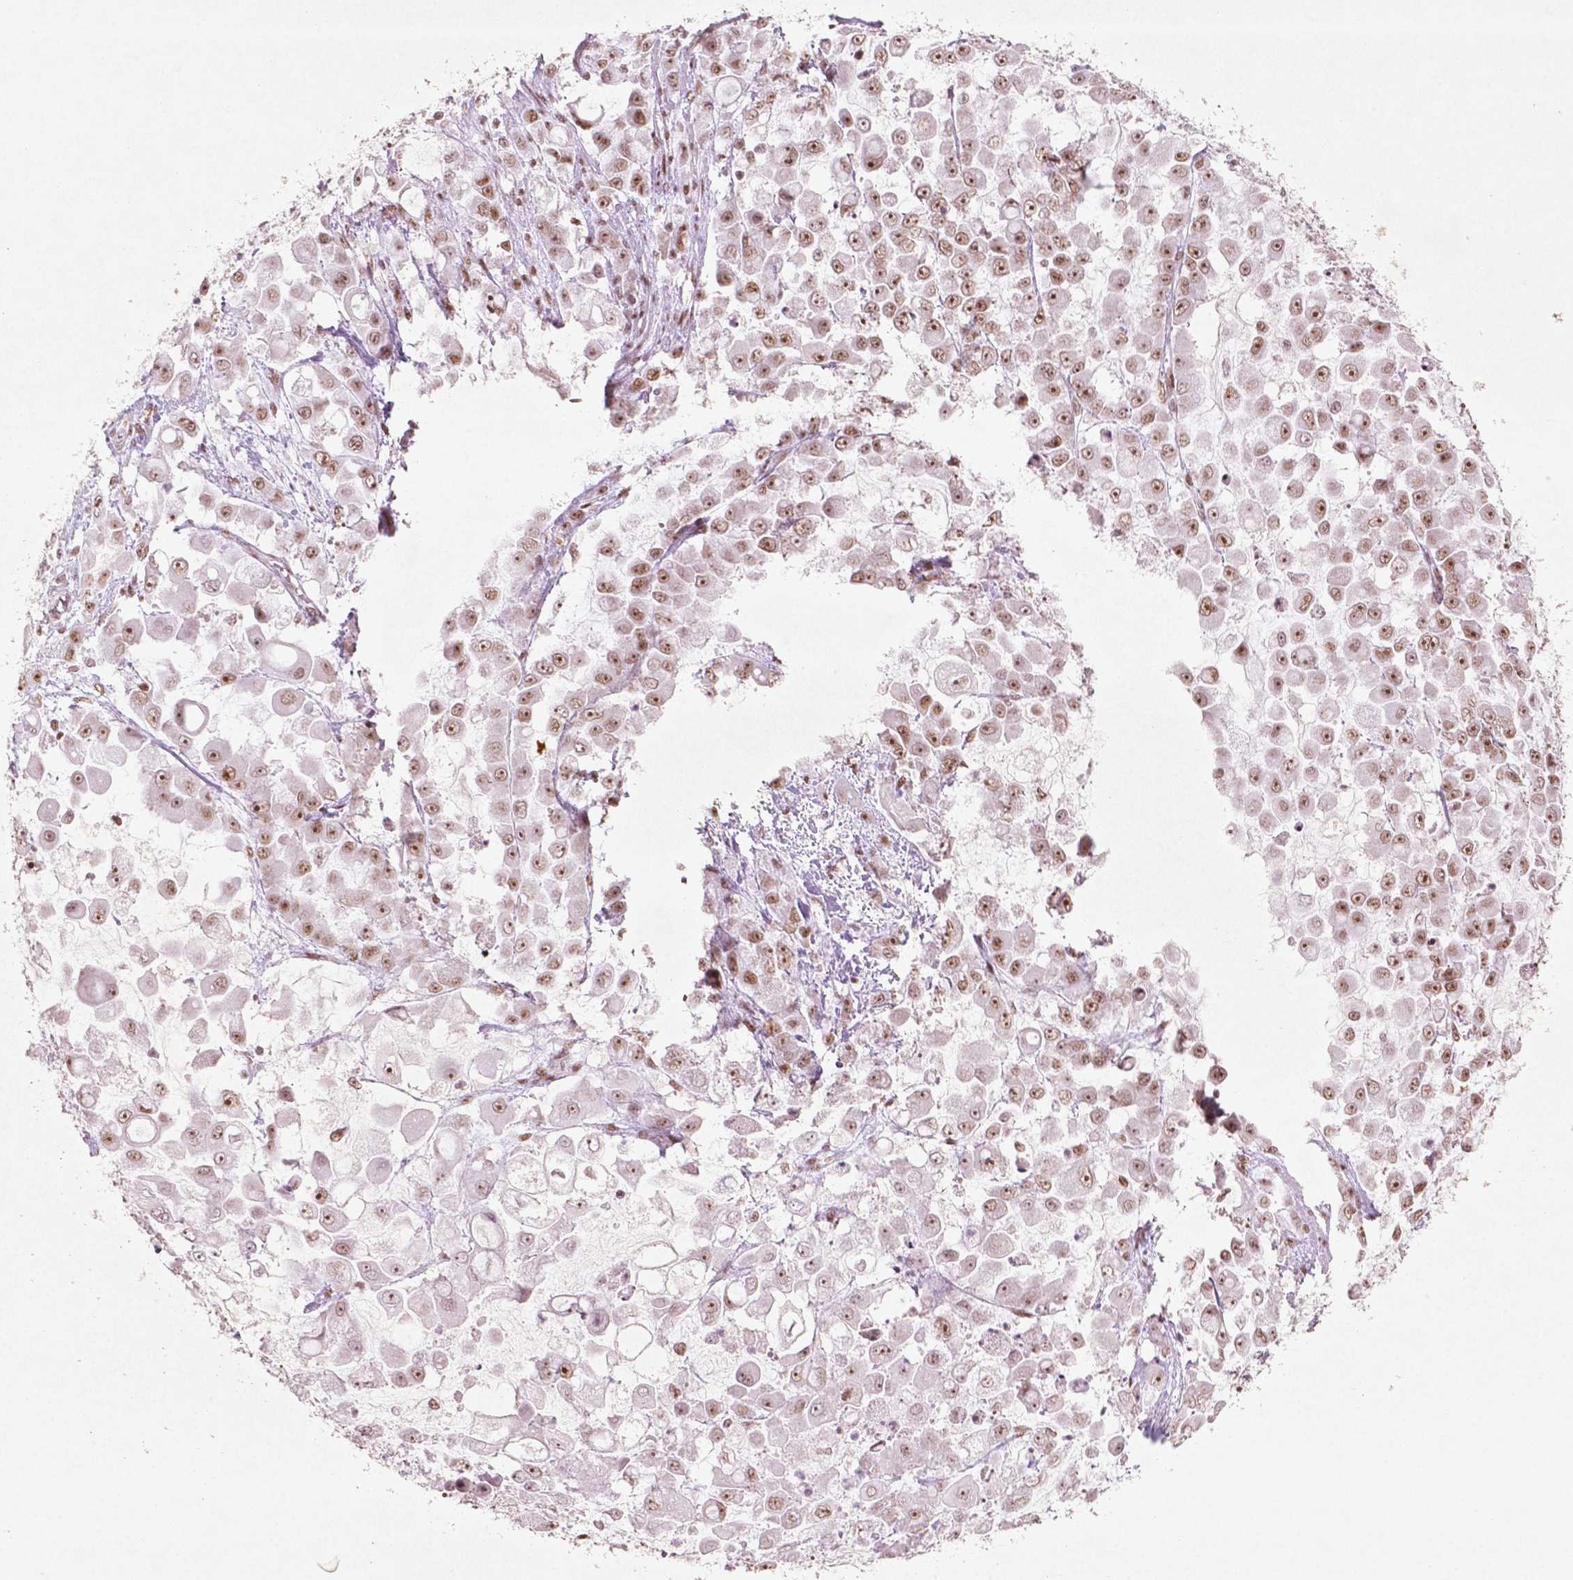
{"staining": {"intensity": "moderate", "quantity": ">75%", "location": "nuclear"}, "tissue": "stomach cancer", "cell_type": "Tumor cells", "image_type": "cancer", "snomed": [{"axis": "morphology", "description": "Adenocarcinoma, NOS"}, {"axis": "topography", "description": "Stomach"}], "caption": "Brown immunohistochemical staining in human adenocarcinoma (stomach) displays moderate nuclear expression in approximately >75% of tumor cells.", "gene": "HMG20B", "patient": {"sex": "female", "age": 76}}